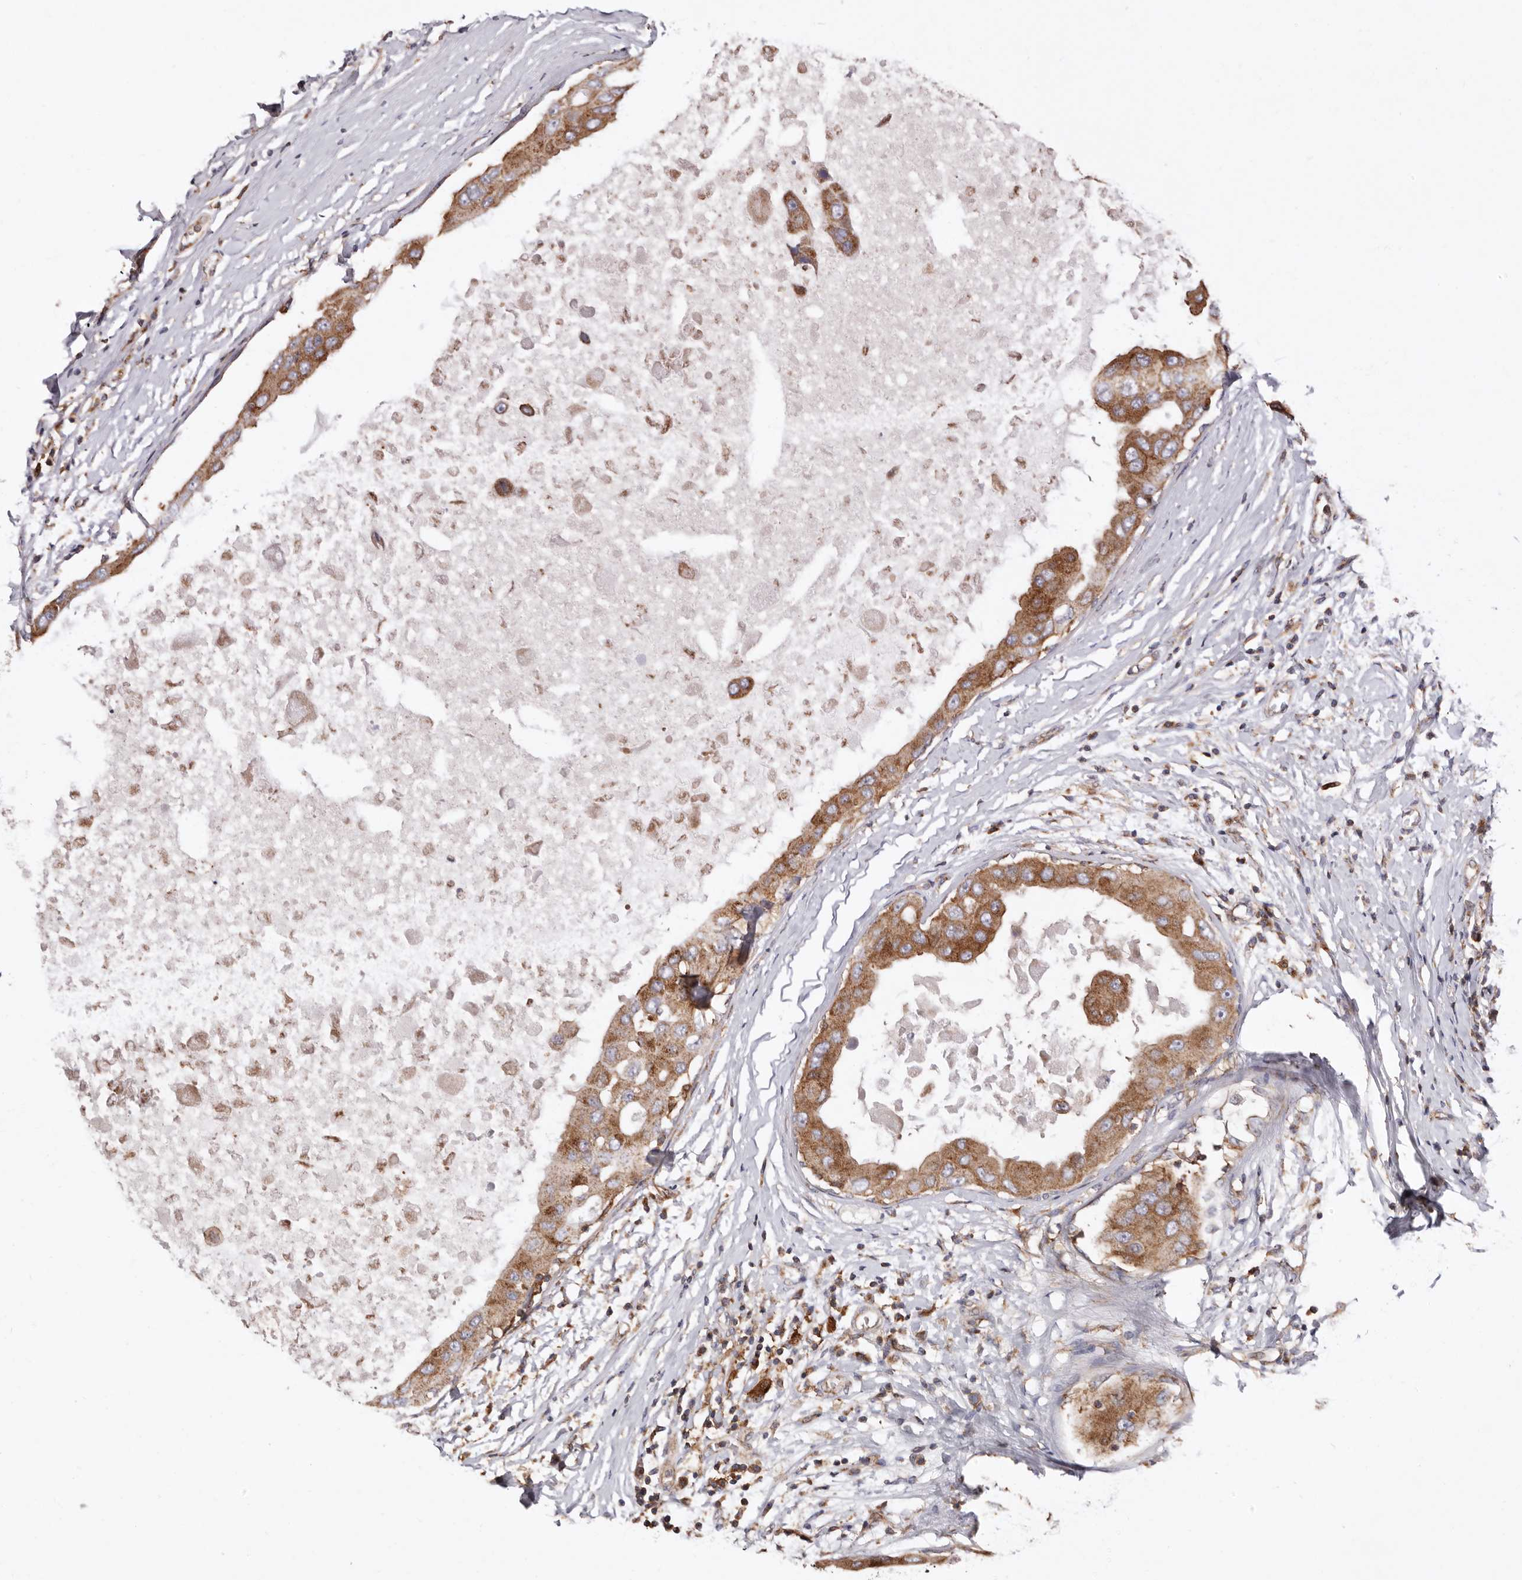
{"staining": {"intensity": "moderate", "quantity": ">75%", "location": "cytoplasmic/membranous"}, "tissue": "breast cancer", "cell_type": "Tumor cells", "image_type": "cancer", "snomed": [{"axis": "morphology", "description": "Duct carcinoma"}, {"axis": "topography", "description": "Breast"}], "caption": "Moderate cytoplasmic/membranous protein expression is present in about >75% of tumor cells in breast cancer. The protein of interest is stained brown, and the nuclei are stained in blue (DAB IHC with brightfield microscopy, high magnification).", "gene": "COQ8B", "patient": {"sex": "female", "age": 27}}